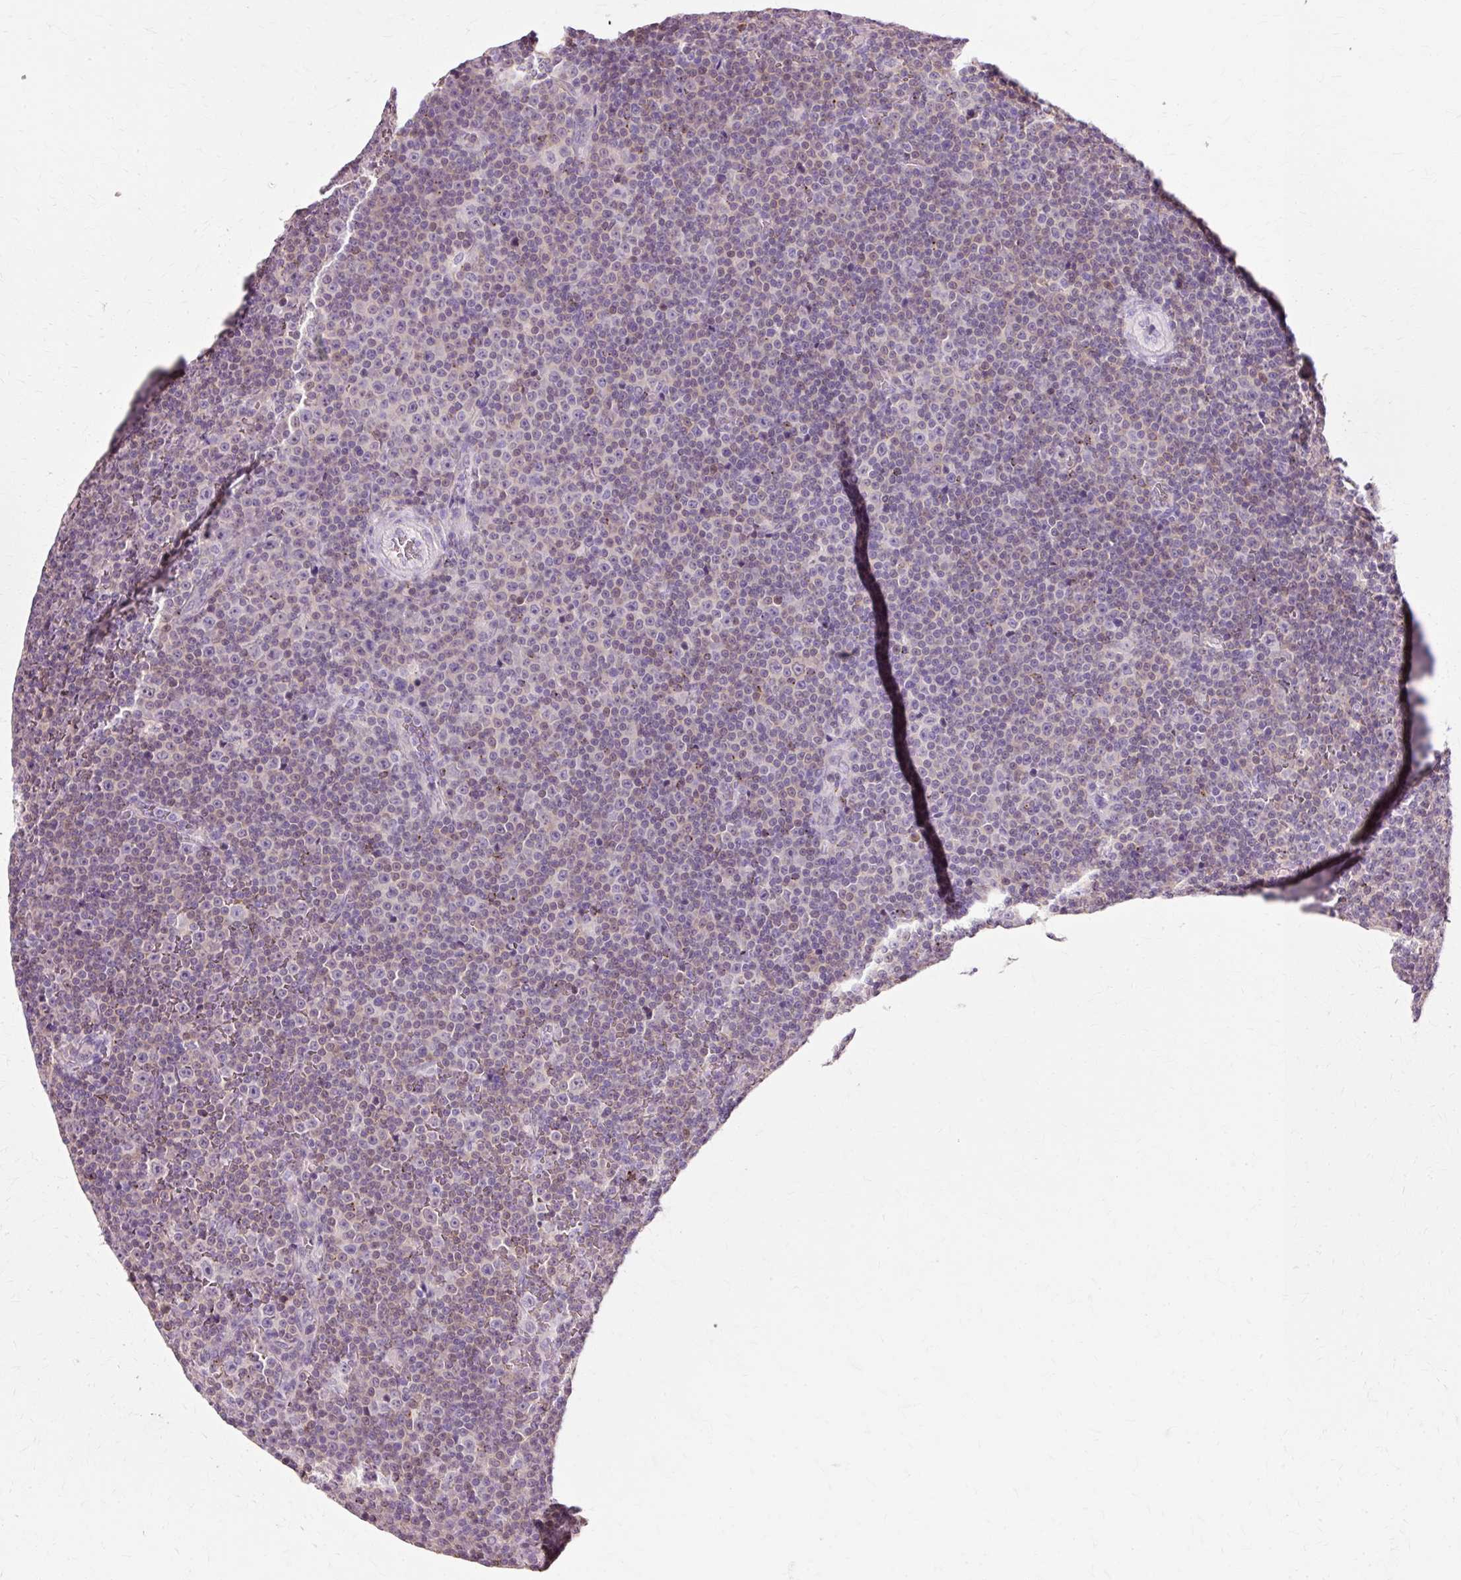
{"staining": {"intensity": "weak", "quantity": "<25%", "location": "cytoplasmic/membranous"}, "tissue": "lymphoma", "cell_type": "Tumor cells", "image_type": "cancer", "snomed": [{"axis": "morphology", "description": "Malignant lymphoma, non-Hodgkin's type, Low grade"}, {"axis": "topography", "description": "Lymph node"}], "caption": "Human low-grade malignant lymphoma, non-Hodgkin's type stained for a protein using immunohistochemistry exhibits no expression in tumor cells.", "gene": "VN1R2", "patient": {"sex": "female", "age": 67}}